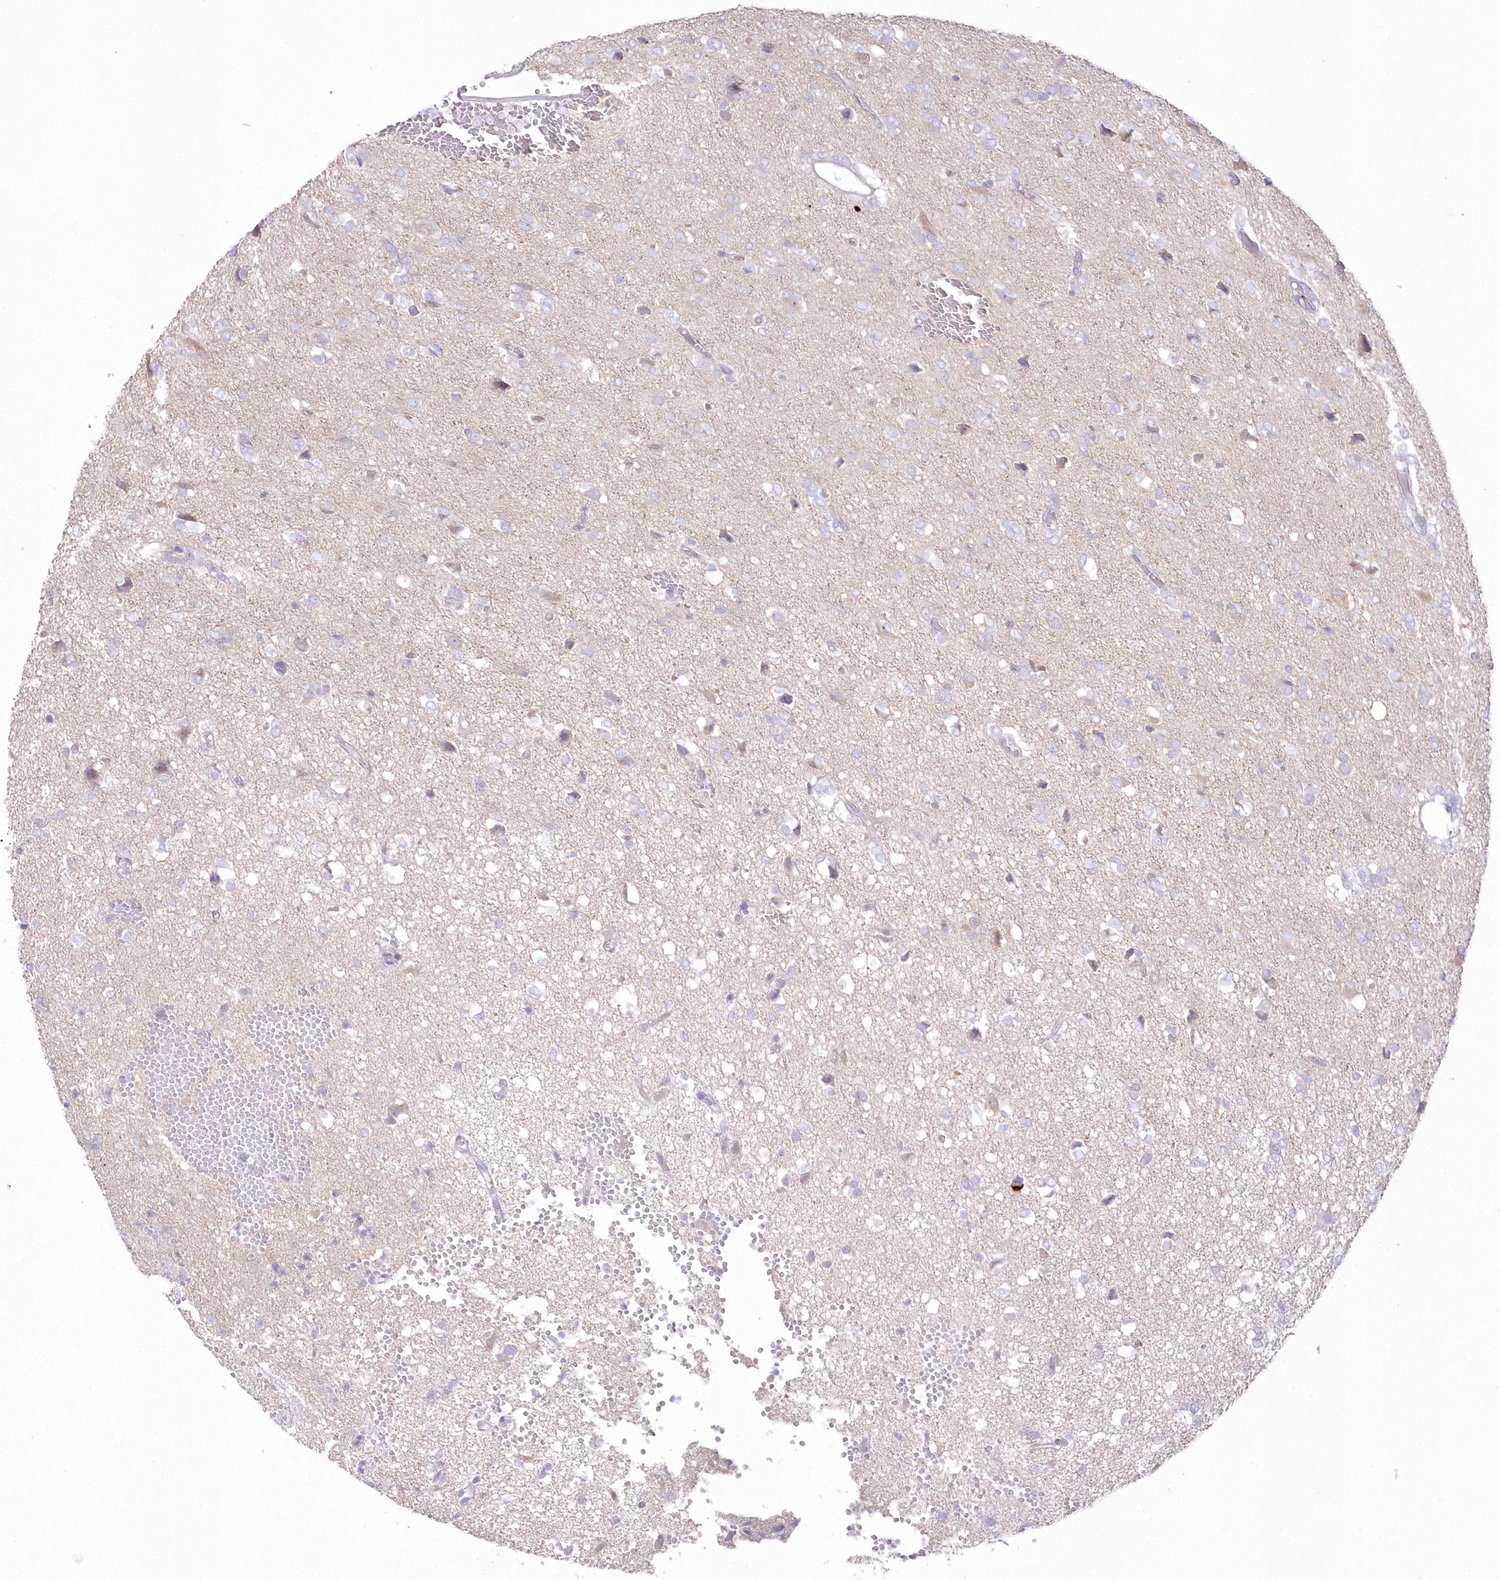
{"staining": {"intensity": "negative", "quantity": "none", "location": "none"}, "tissue": "glioma", "cell_type": "Tumor cells", "image_type": "cancer", "snomed": [{"axis": "morphology", "description": "Glioma, malignant, High grade"}, {"axis": "topography", "description": "Brain"}], "caption": "This image is of malignant glioma (high-grade) stained with IHC to label a protein in brown with the nuclei are counter-stained blue. There is no positivity in tumor cells.", "gene": "ZNF843", "patient": {"sex": "female", "age": 59}}